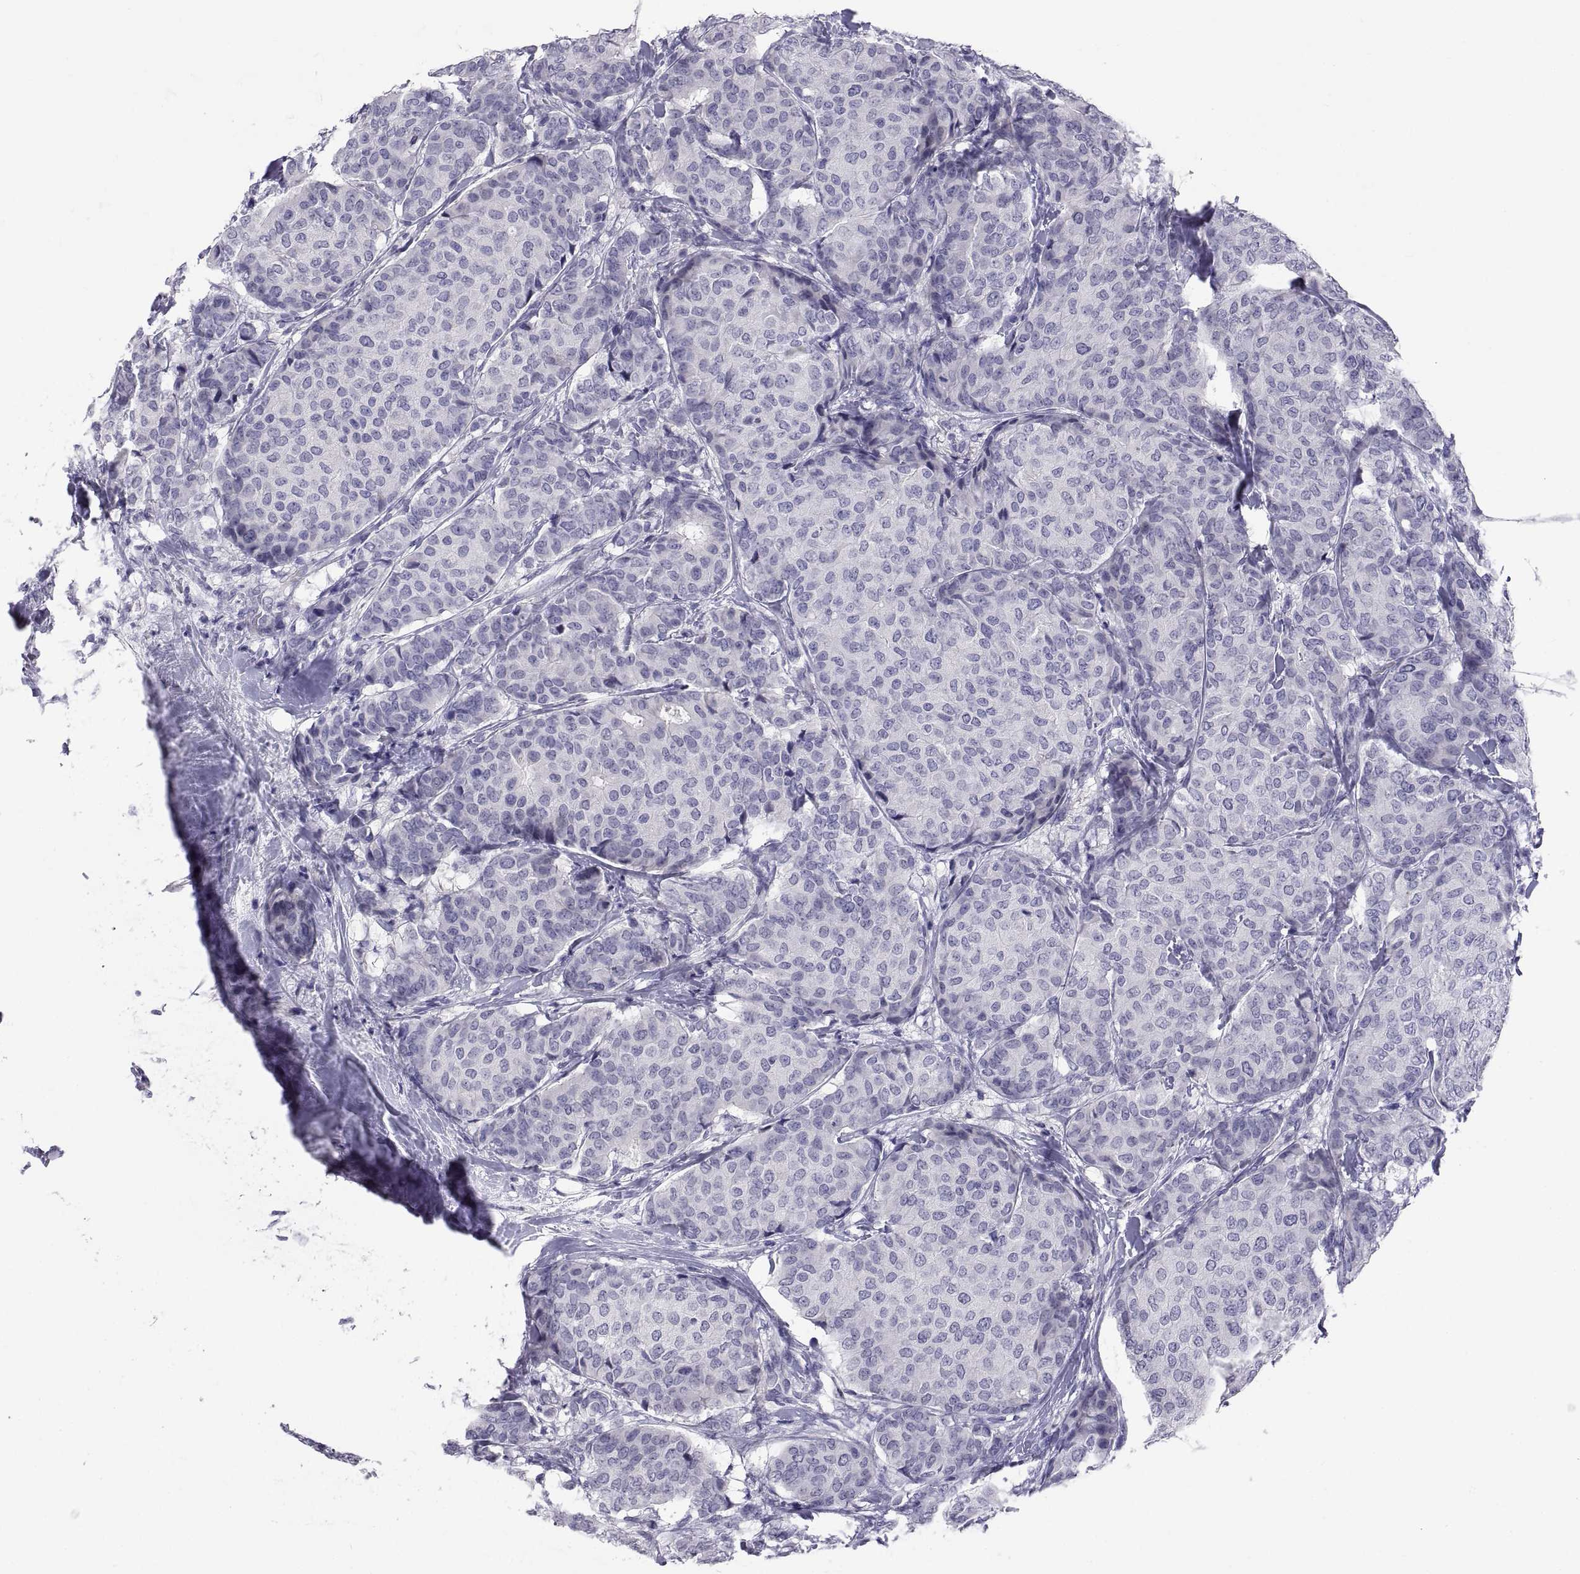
{"staining": {"intensity": "negative", "quantity": "none", "location": "none"}, "tissue": "breast cancer", "cell_type": "Tumor cells", "image_type": "cancer", "snomed": [{"axis": "morphology", "description": "Duct carcinoma"}, {"axis": "topography", "description": "Breast"}], "caption": "This image is of intraductal carcinoma (breast) stained with IHC to label a protein in brown with the nuclei are counter-stained blue. There is no expression in tumor cells.", "gene": "TEX13A", "patient": {"sex": "female", "age": 75}}